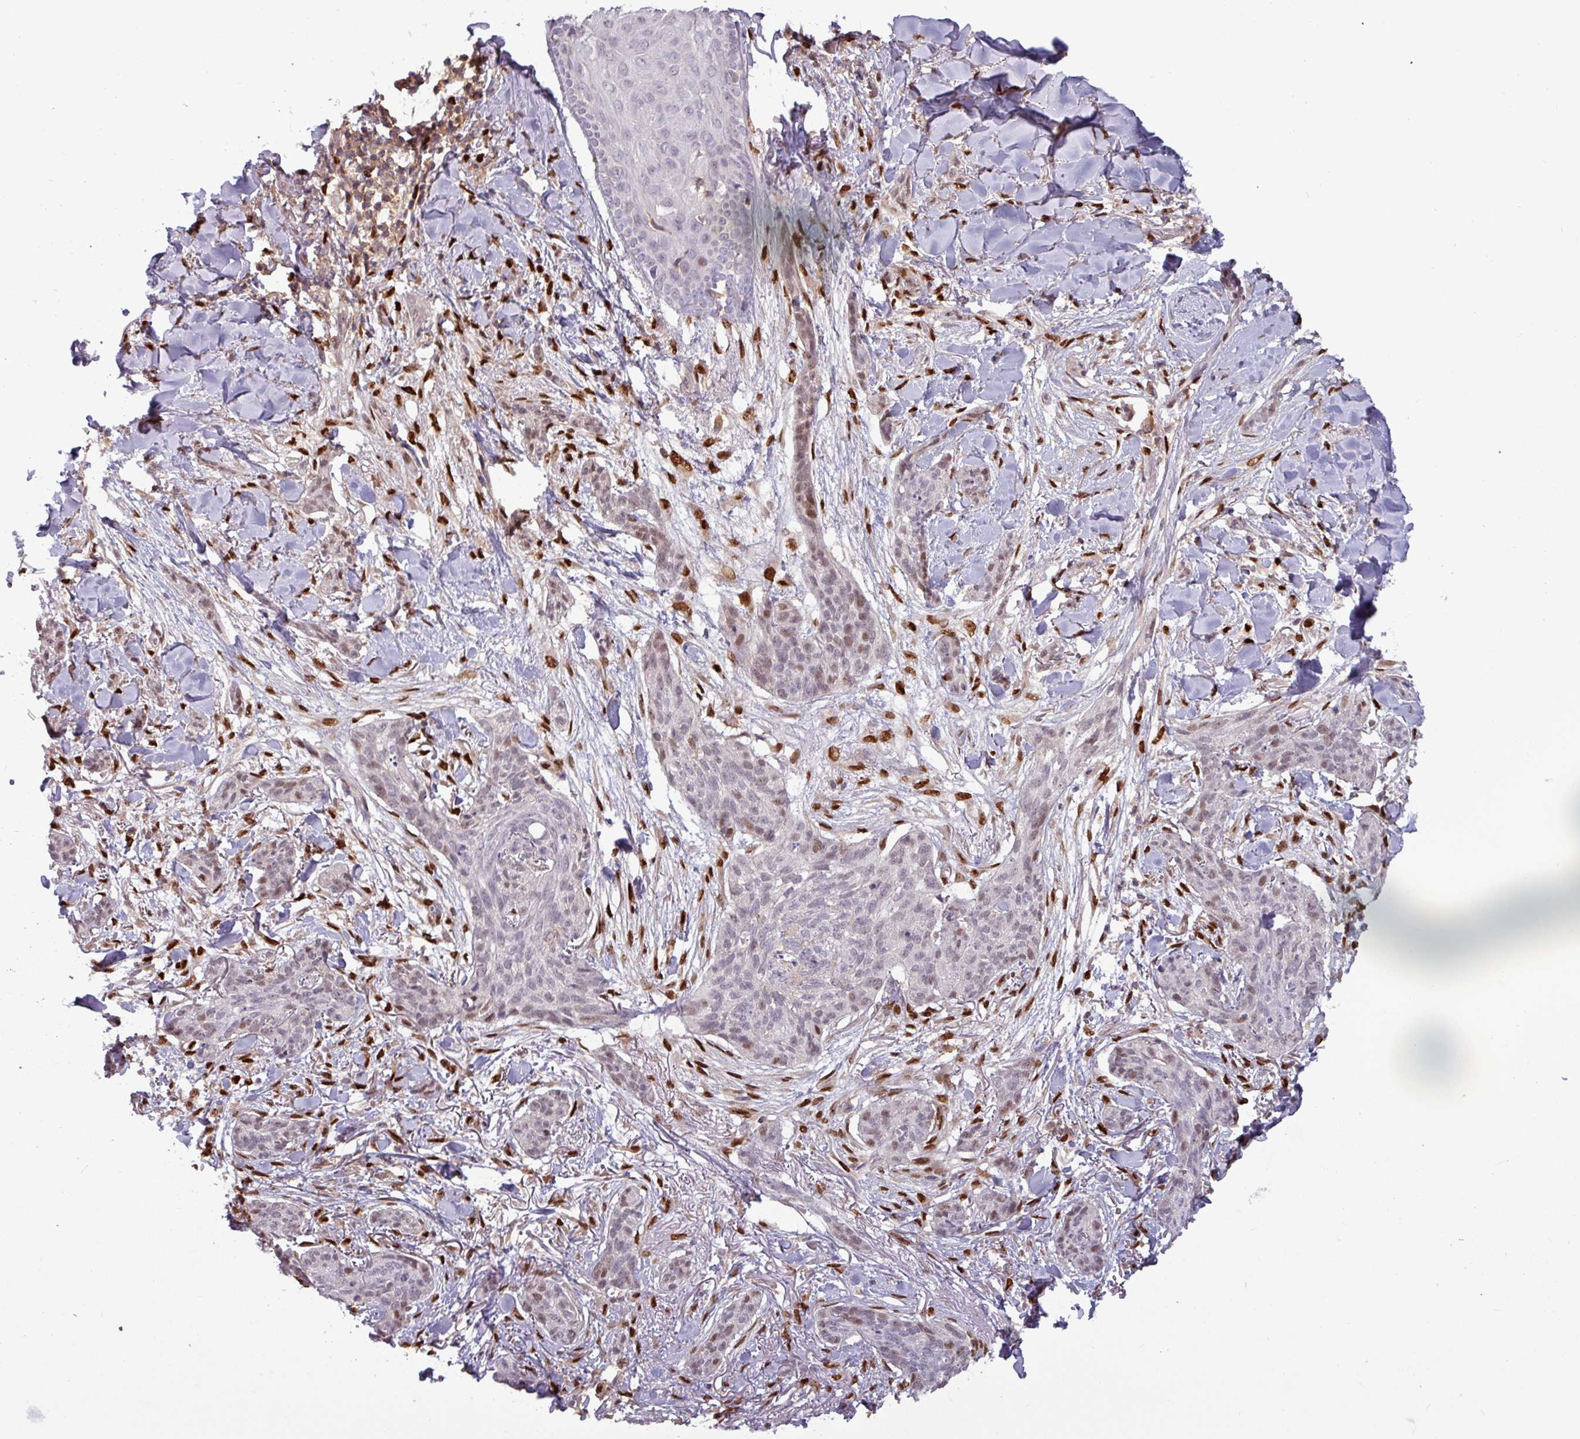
{"staining": {"intensity": "weak", "quantity": "25%-75%", "location": "nuclear"}, "tissue": "skin cancer", "cell_type": "Tumor cells", "image_type": "cancer", "snomed": [{"axis": "morphology", "description": "Basal cell carcinoma"}, {"axis": "topography", "description": "Skin"}], "caption": "The micrograph shows immunohistochemical staining of basal cell carcinoma (skin). There is weak nuclear expression is appreciated in approximately 25%-75% of tumor cells.", "gene": "PRRX1", "patient": {"sex": "male", "age": 52}}